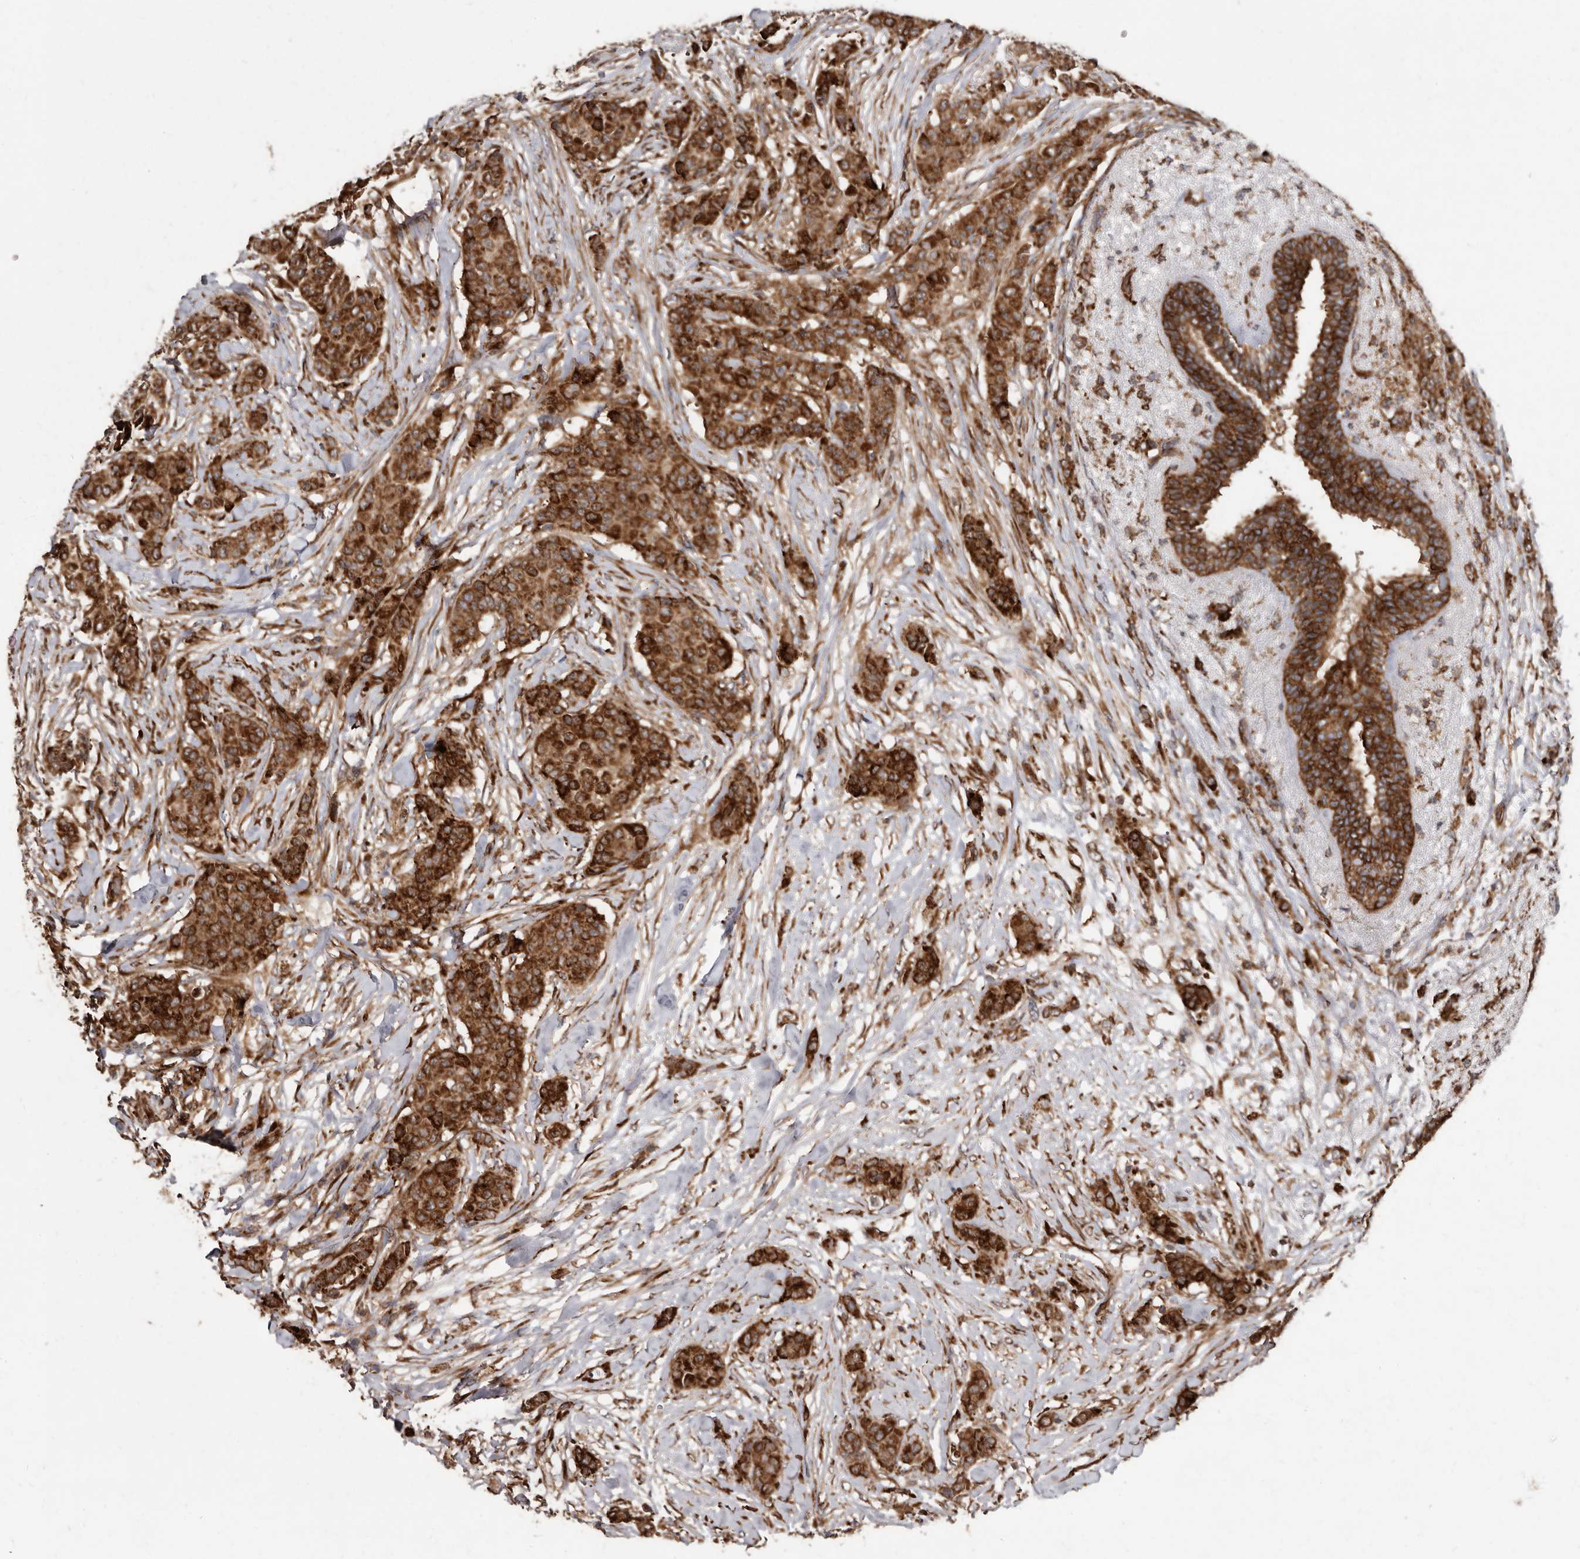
{"staining": {"intensity": "strong", "quantity": ">75%", "location": "cytoplasmic/membranous"}, "tissue": "breast cancer", "cell_type": "Tumor cells", "image_type": "cancer", "snomed": [{"axis": "morphology", "description": "Duct carcinoma"}, {"axis": "topography", "description": "Breast"}], "caption": "Breast cancer tissue demonstrates strong cytoplasmic/membranous positivity in about >75% of tumor cells, visualized by immunohistochemistry.", "gene": "FLAD1", "patient": {"sex": "female", "age": 40}}